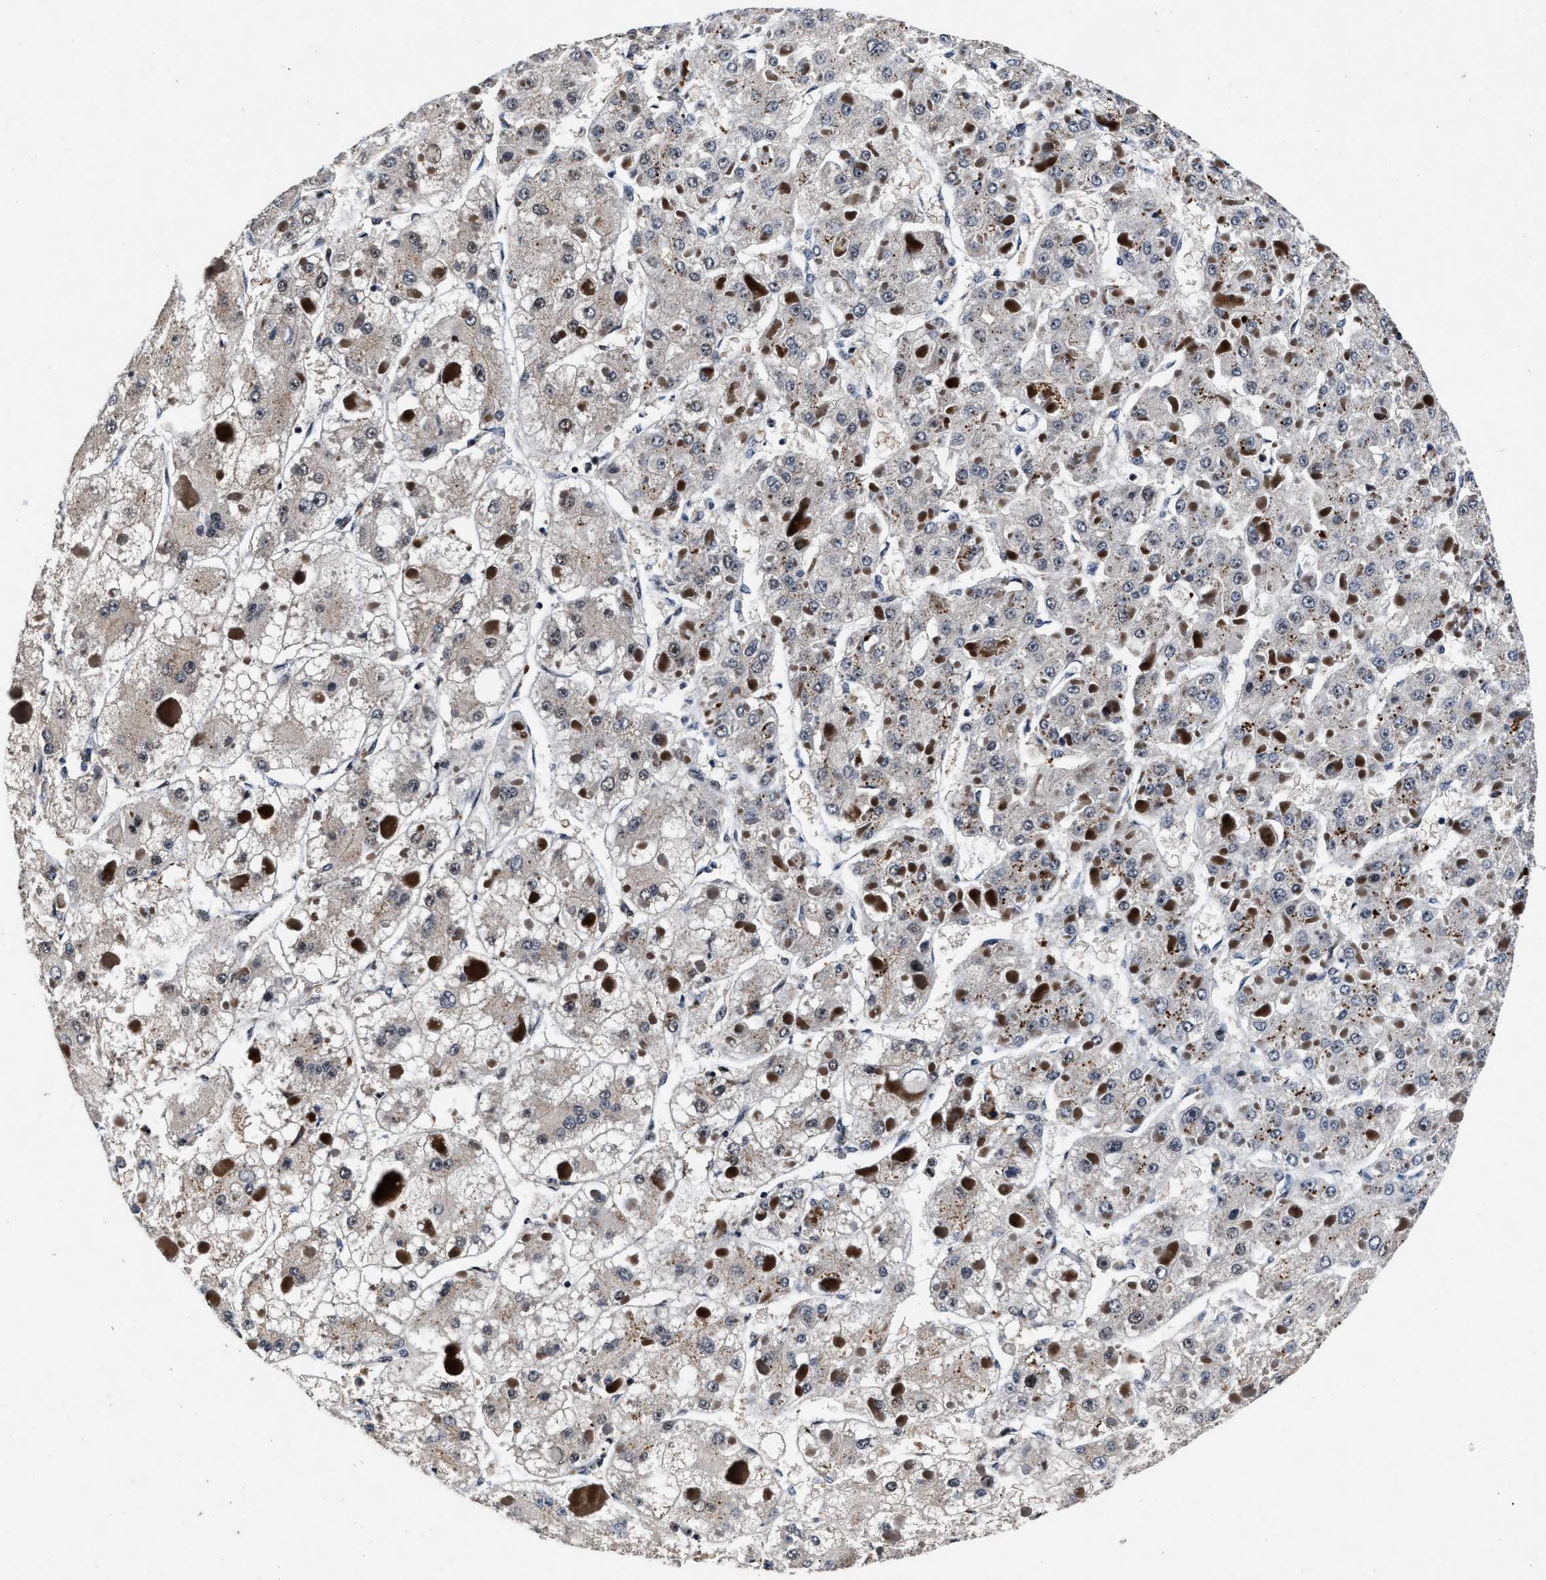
{"staining": {"intensity": "negative", "quantity": "none", "location": "none"}, "tissue": "liver cancer", "cell_type": "Tumor cells", "image_type": "cancer", "snomed": [{"axis": "morphology", "description": "Carcinoma, Hepatocellular, NOS"}, {"axis": "topography", "description": "Liver"}], "caption": "An immunohistochemistry (IHC) photomicrograph of liver cancer is shown. There is no staining in tumor cells of liver cancer. (IHC, brightfield microscopy, high magnification).", "gene": "ZNF233", "patient": {"sex": "female", "age": 73}}